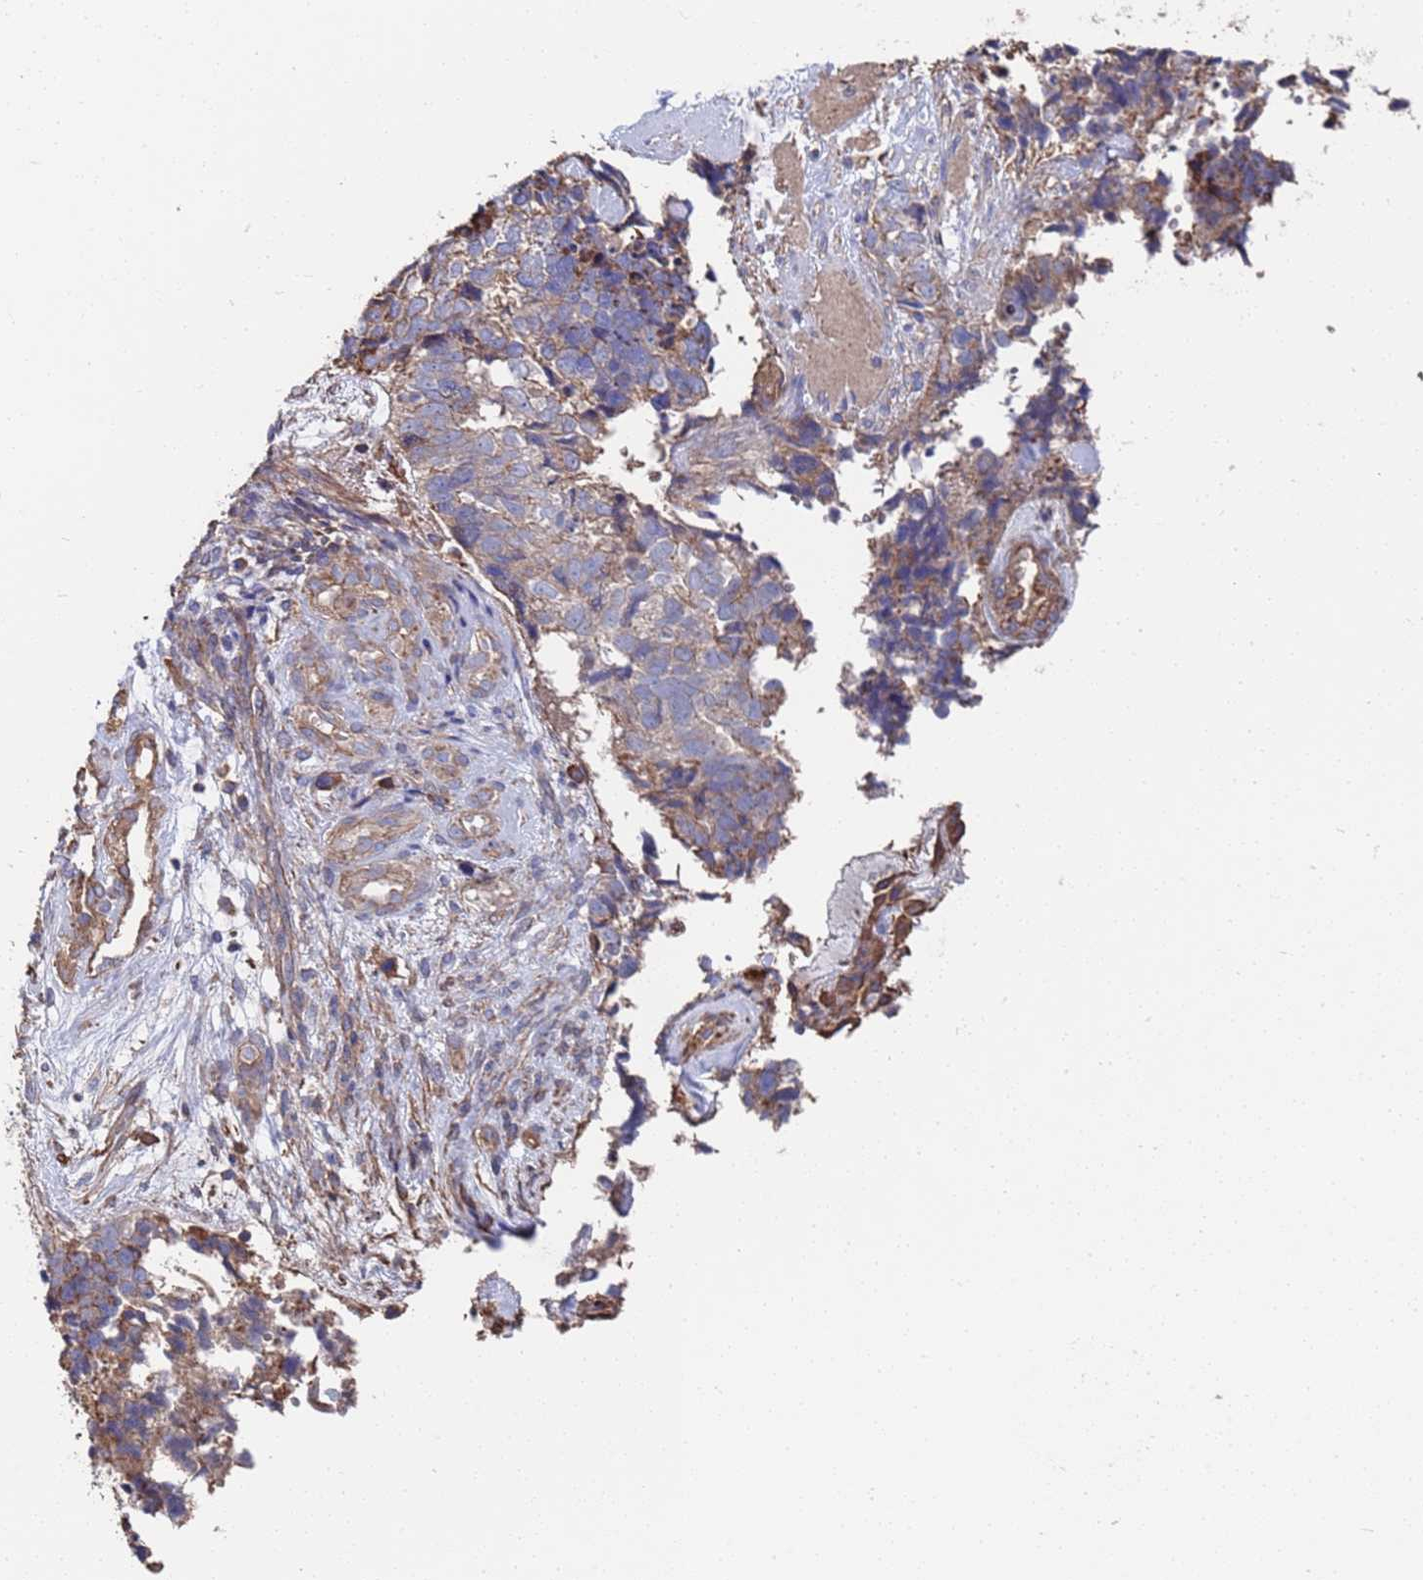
{"staining": {"intensity": "weak", "quantity": "<25%", "location": "cytoplasmic/membranous"}, "tissue": "cervical cancer", "cell_type": "Tumor cells", "image_type": "cancer", "snomed": [{"axis": "morphology", "description": "Squamous cell carcinoma, NOS"}, {"axis": "topography", "description": "Cervix"}], "caption": "A high-resolution image shows immunohistochemistry staining of cervical squamous cell carcinoma, which exhibits no significant expression in tumor cells.", "gene": "PYCR1", "patient": {"sex": "female", "age": 63}}